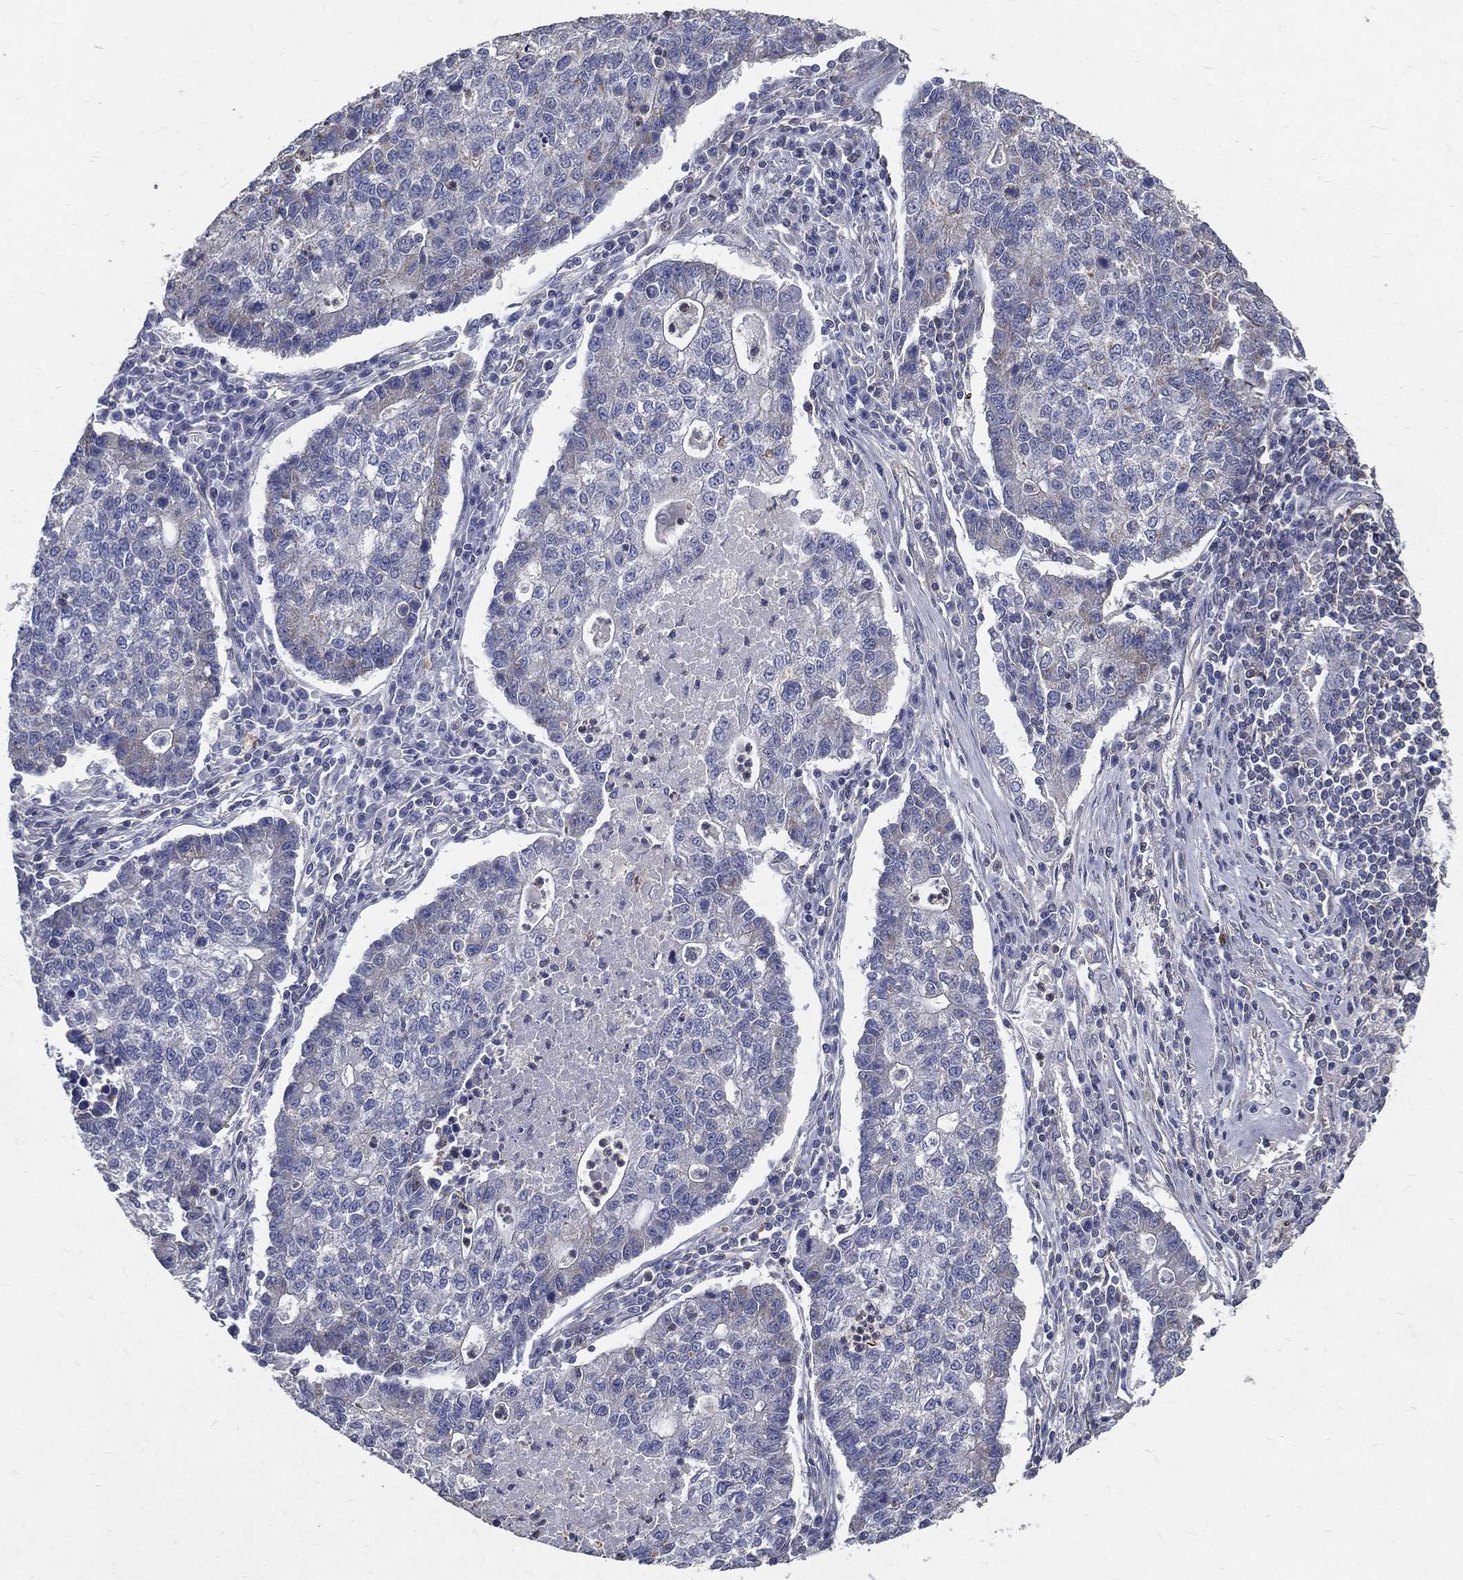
{"staining": {"intensity": "negative", "quantity": "none", "location": "none"}, "tissue": "lung cancer", "cell_type": "Tumor cells", "image_type": "cancer", "snomed": [{"axis": "morphology", "description": "Adenocarcinoma, NOS"}, {"axis": "topography", "description": "Lung"}], "caption": "A micrograph of human lung cancer (adenocarcinoma) is negative for staining in tumor cells. (Immunohistochemistry, brightfield microscopy, high magnification).", "gene": "SERPINB2", "patient": {"sex": "male", "age": 57}}